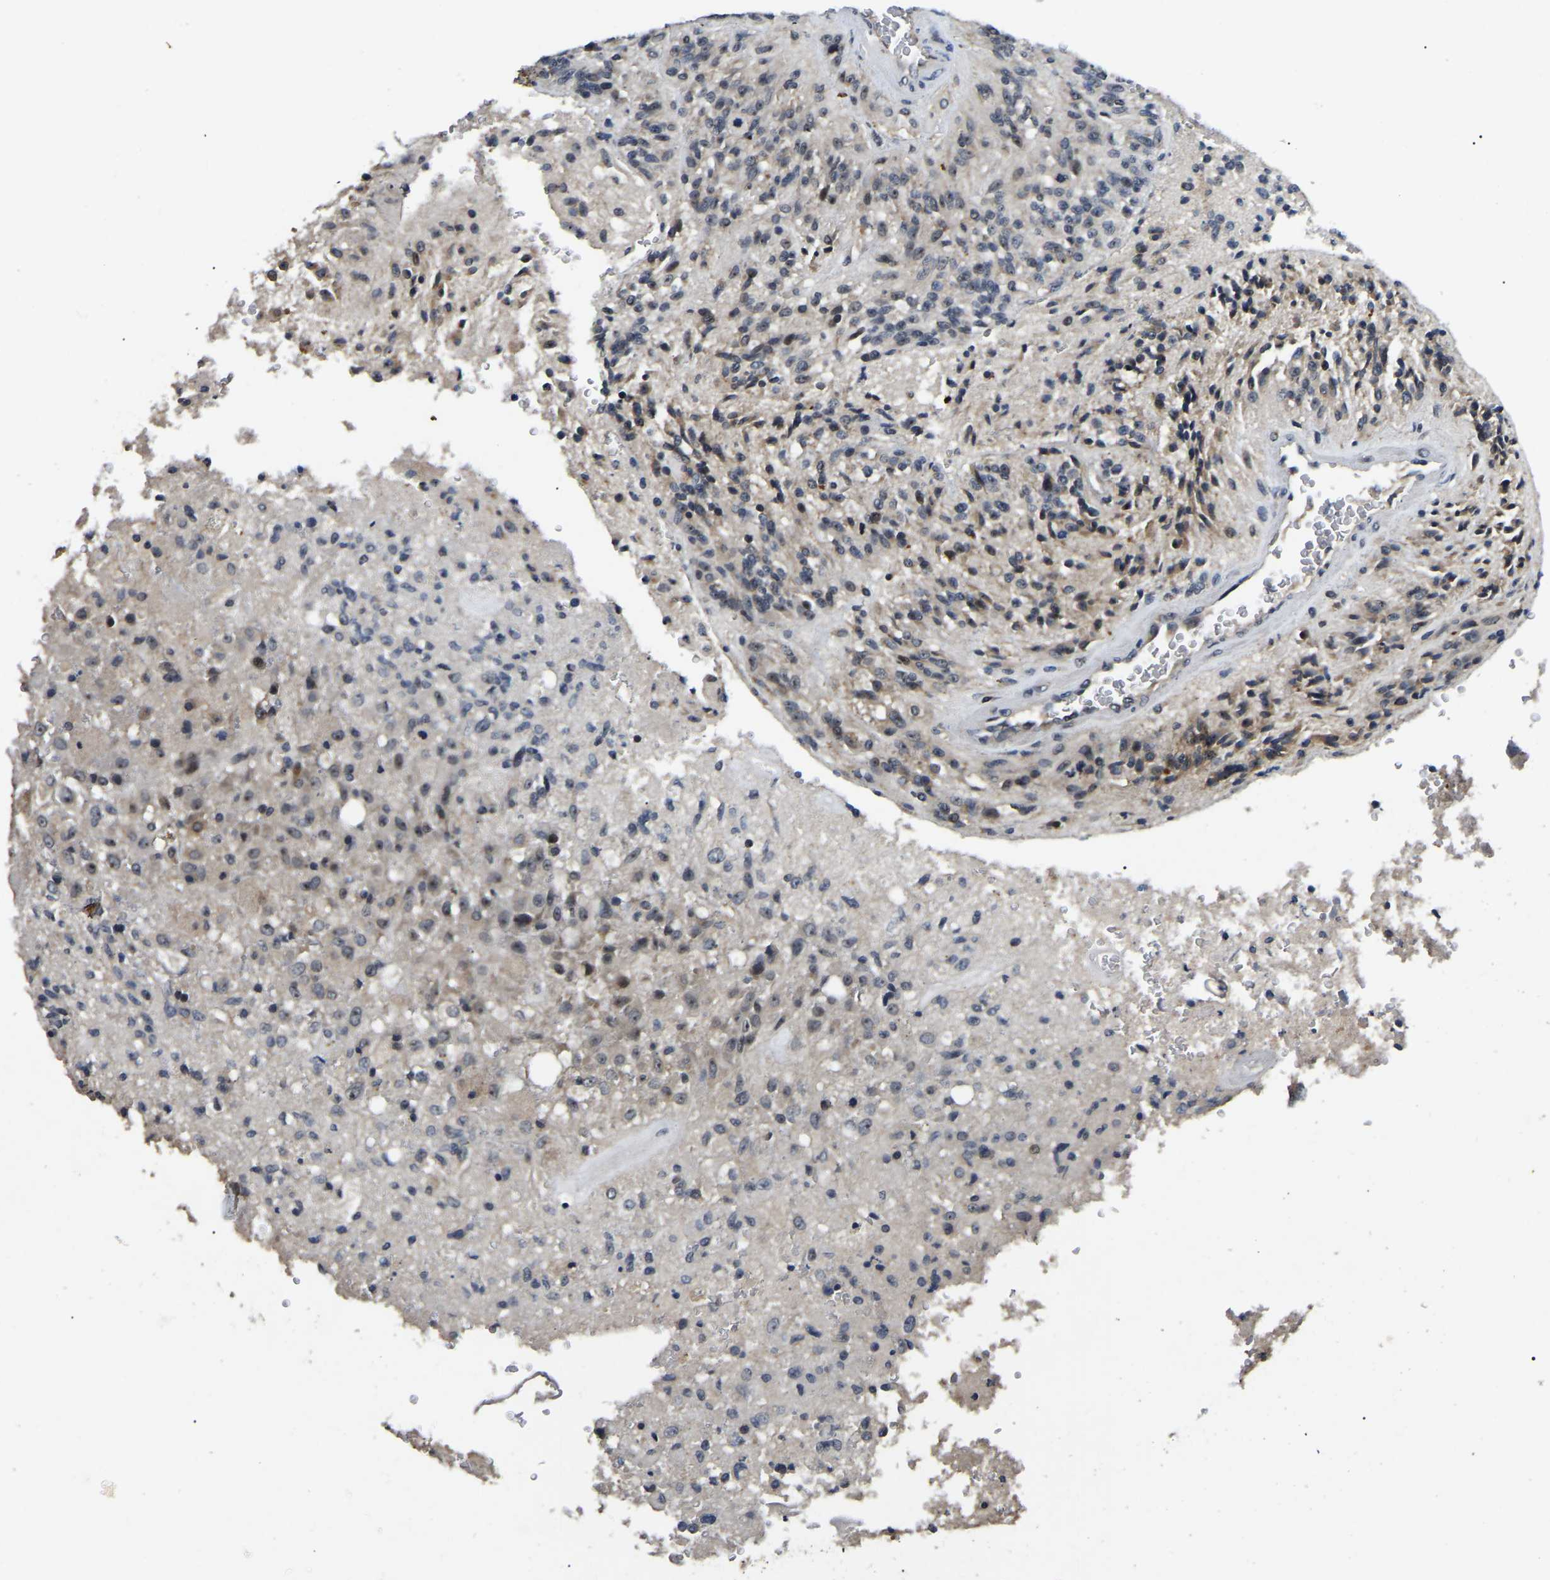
{"staining": {"intensity": "negative", "quantity": "none", "location": "none"}, "tissue": "glioma", "cell_type": "Tumor cells", "image_type": "cancer", "snomed": [{"axis": "morphology", "description": "Normal tissue, NOS"}, {"axis": "morphology", "description": "Glioma, malignant, High grade"}, {"axis": "topography", "description": "Cerebral cortex"}], "caption": "Glioma stained for a protein using immunohistochemistry demonstrates no staining tumor cells.", "gene": "RBM28", "patient": {"sex": "male", "age": 77}}